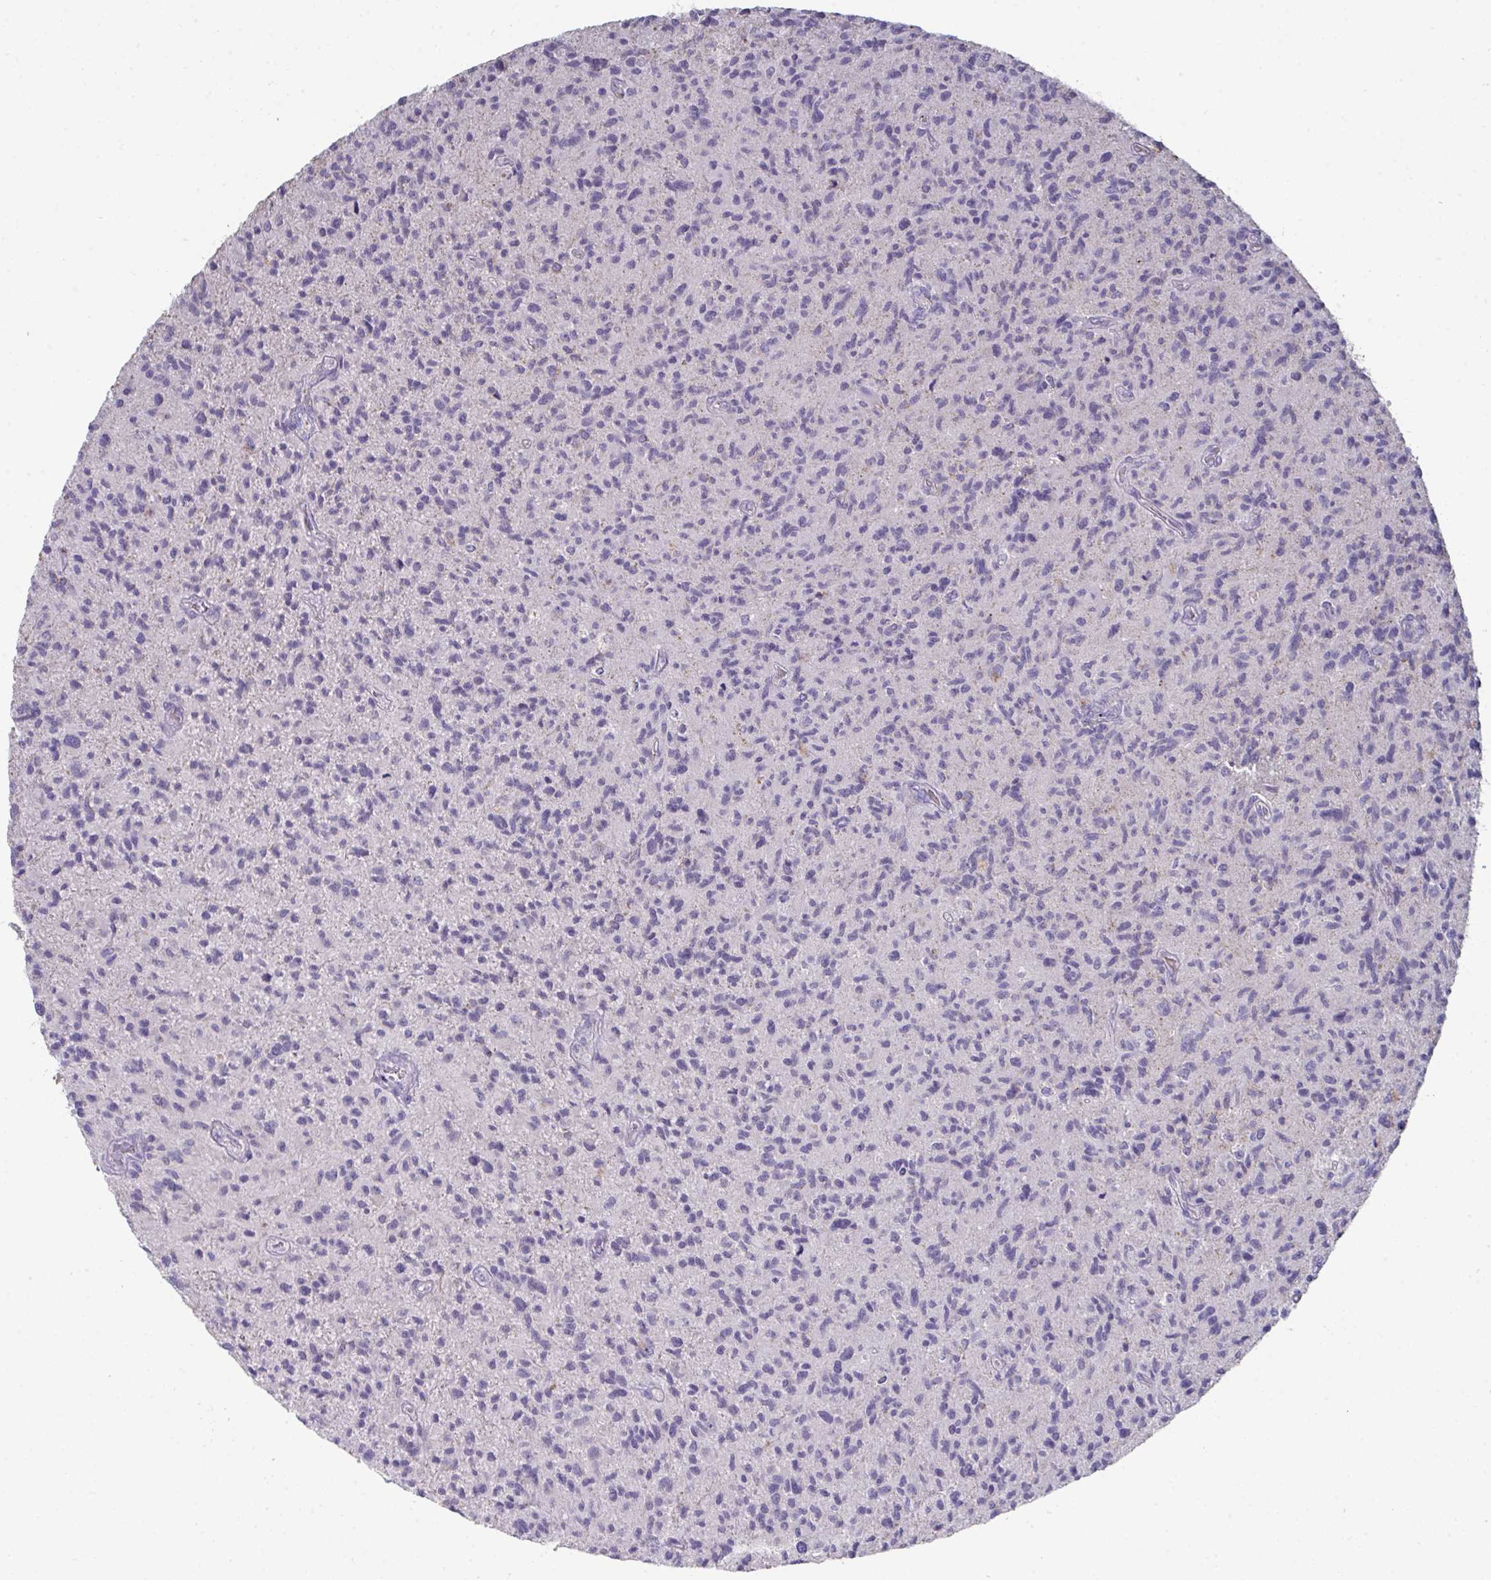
{"staining": {"intensity": "negative", "quantity": "none", "location": "none"}, "tissue": "glioma", "cell_type": "Tumor cells", "image_type": "cancer", "snomed": [{"axis": "morphology", "description": "Glioma, malignant, High grade"}, {"axis": "topography", "description": "Brain"}], "caption": "Glioma was stained to show a protein in brown. There is no significant staining in tumor cells. (Stains: DAB immunohistochemistry with hematoxylin counter stain, Microscopy: brightfield microscopy at high magnification).", "gene": "HGFAC", "patient": {"sex": "female", "age": 70}}